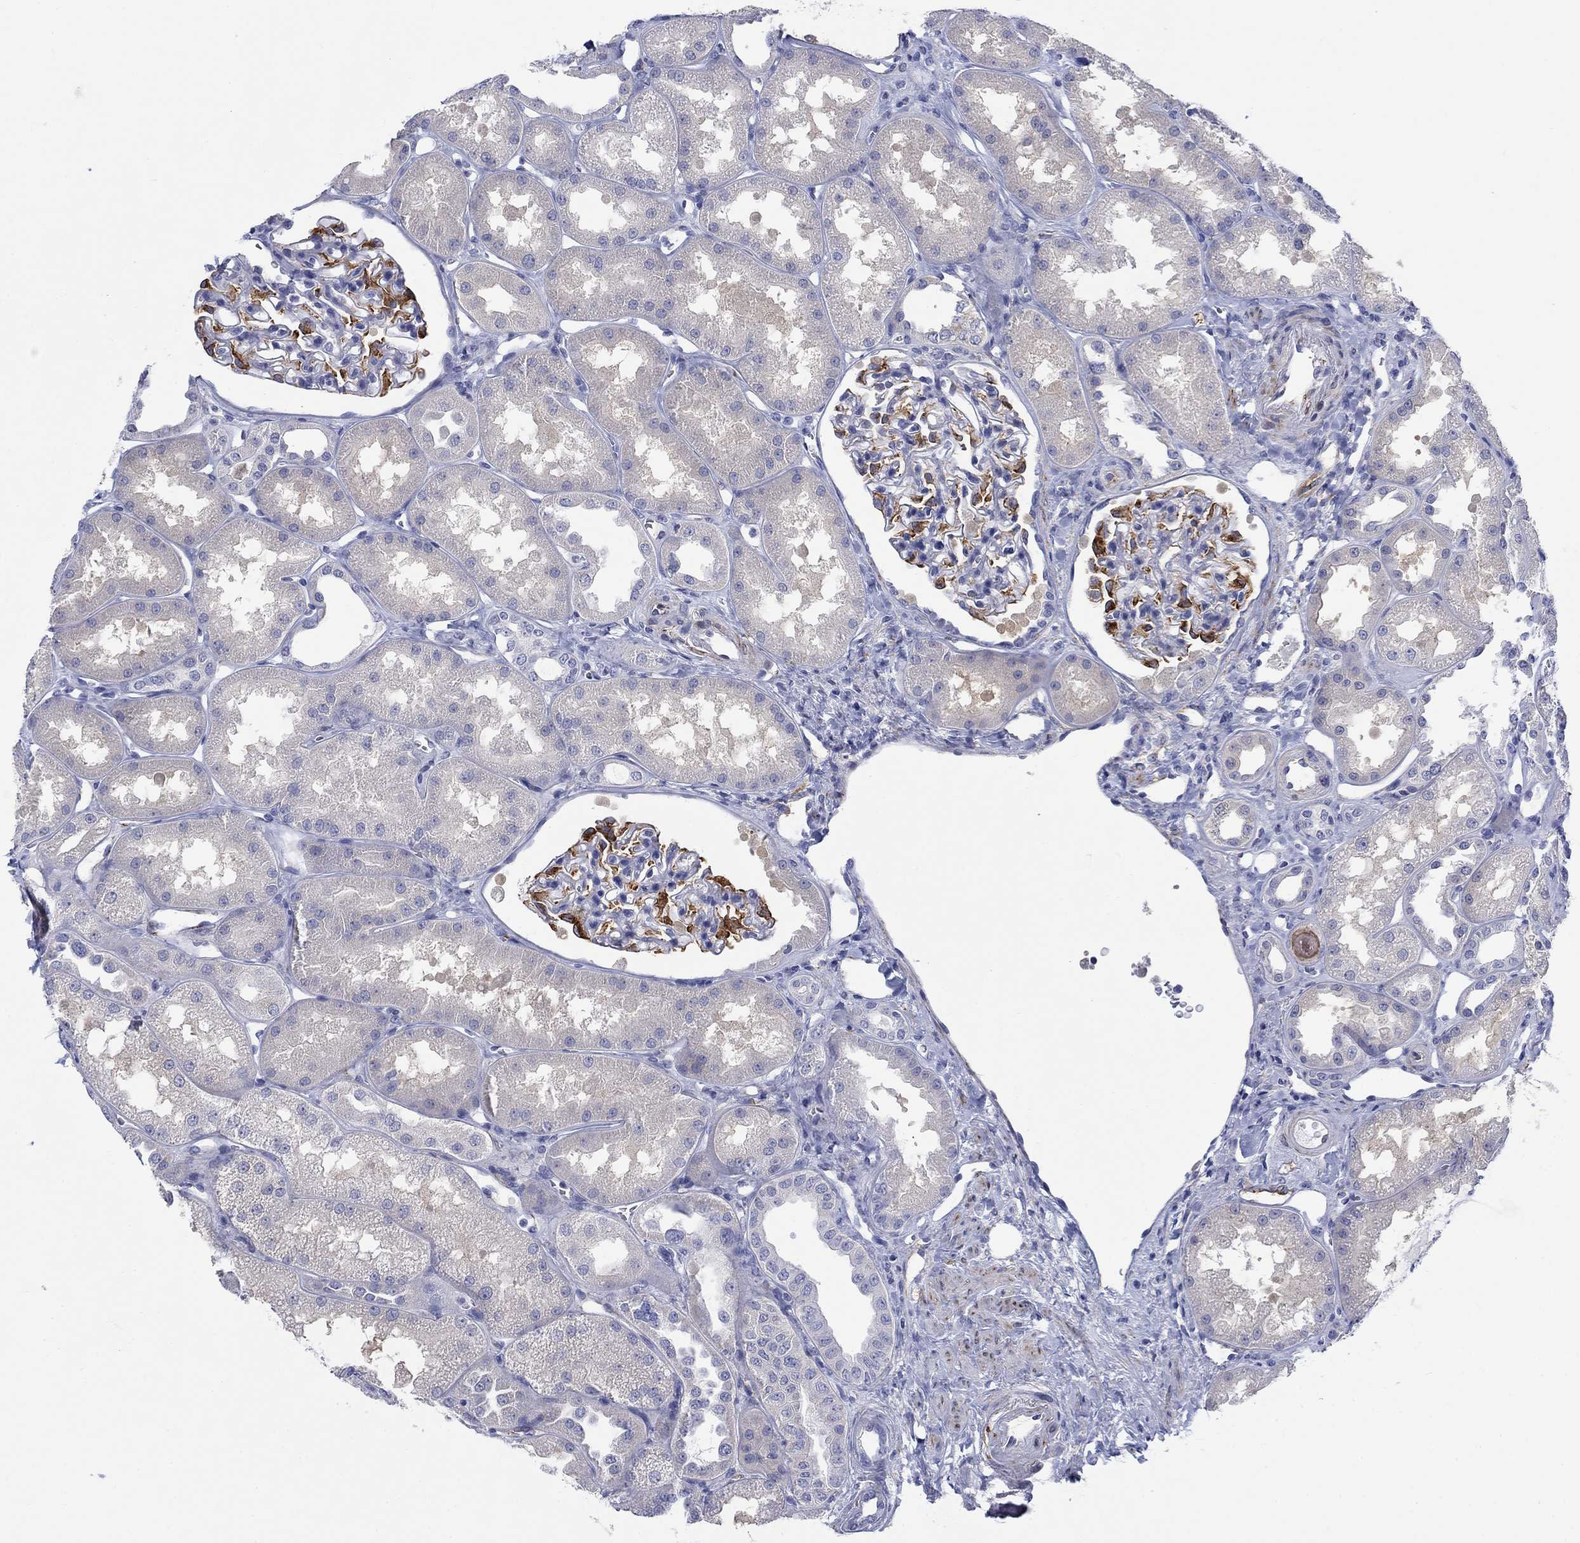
{"staining": {"intensity": "strong", "quantity": "25%-75%", "location": "cytoplasmic/membranous"}, "tissue": "kidney", "cell_type": "Cells in glomeruli", "image_type": "normal", "snomed": [{"axis": "morphology", "description": "Normal tissue, NOS"}, {"axis": "topography", "description": "Kidney"}], "caption": "A high amount of strong cytoplasmic/membranous staining is identified in approximately 25%-75% of cells in glomeruli in benign kidney.", "gene": "PTPRZ1", "patient": {"sex": "male", "age": 61}}